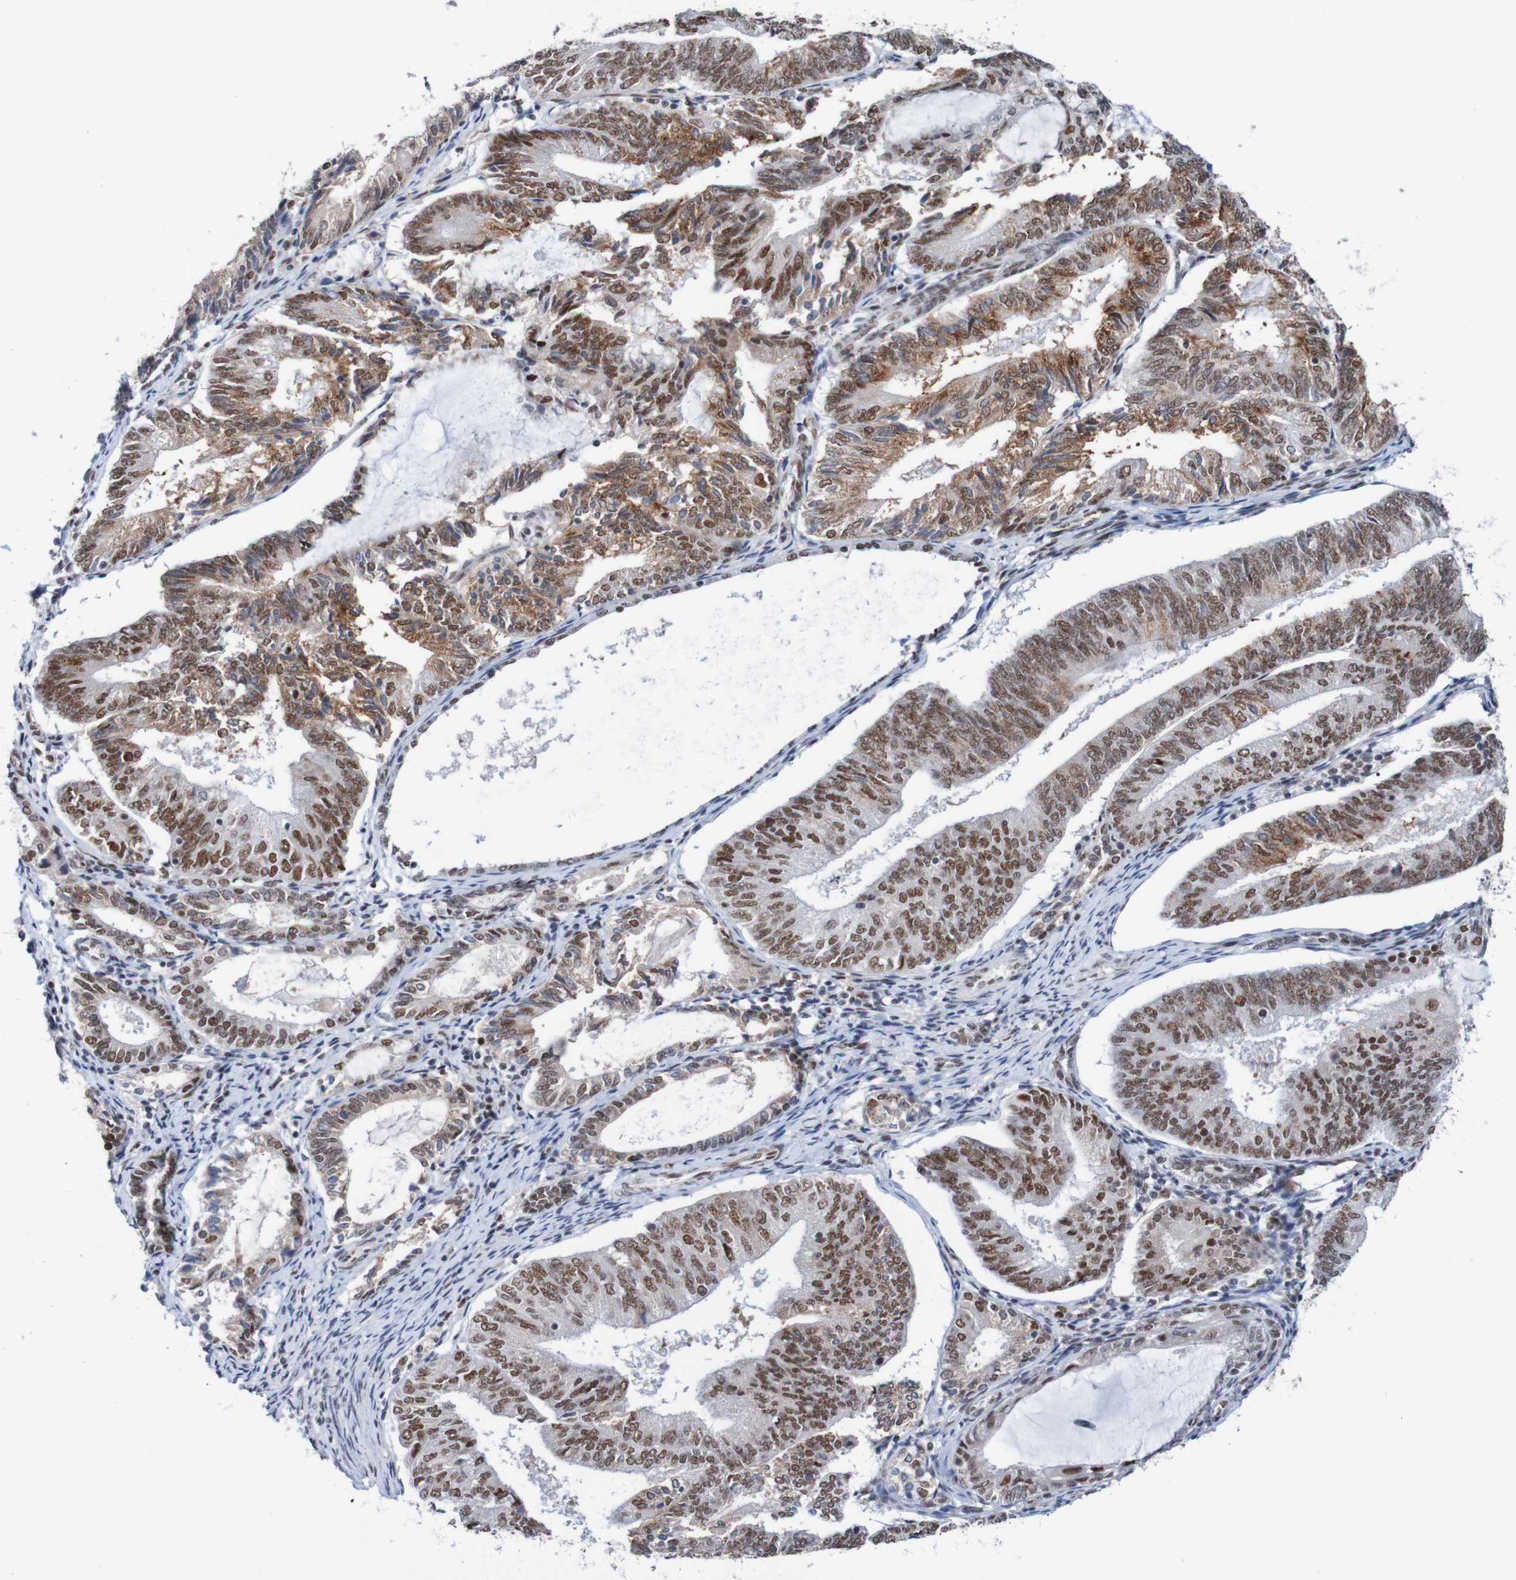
{"staining": {"intensity": "strong", "quantity": ">75%", "location": "cytoplasmic/membranous,nuclear"}, "tissue": "endometrial cancer", "cell_type": "Tumor cells", "image_type": "cancer", "snomed": [{"axis": "morphology", "description": "Adenocarcinoma, NOS"}, {"axis": "topography", "description": "Endometrium"}], "caption": "The immunohistochemical stain labels strong cytoplasmic/membranous and nuclear expression in tumor cells of endometrial adenocarcinoma tissue.", "gene": "CDC5L", "patient": {"sex": "female", "age": 81}}